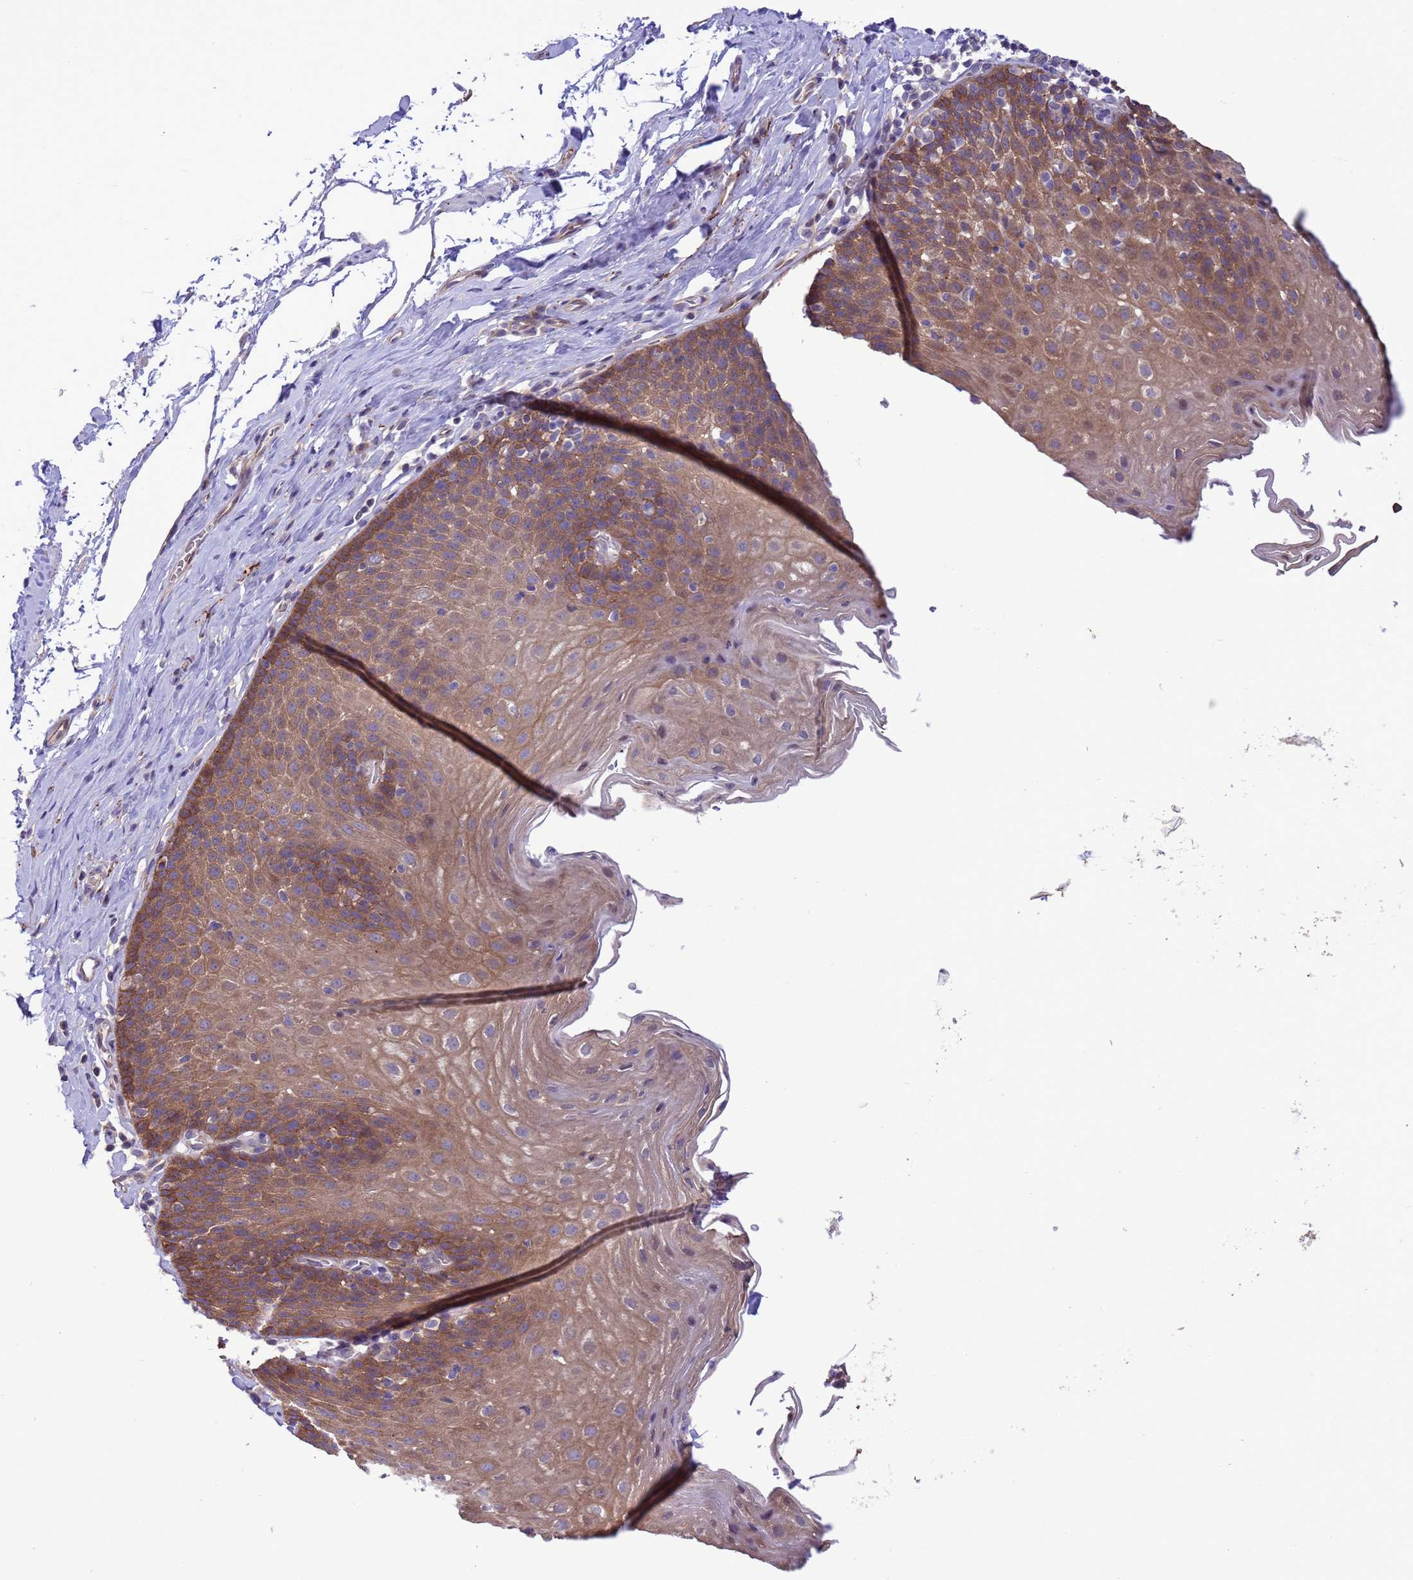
{"staining": {"intensity": "moderate", "quantity": ">75%", "location": "cytoplasmic/membranous"}, "tissue": "esophagus", "cell_type": "Squamous epithelial cells", "image_type": "normal", "snomed": [{"axis": "morphology", "description": "Normal tissue, NOS"}, {"axis": "topography", "description": "Esophagus"}], "caption": "DAB immunohistochemical staining of benign human esophagus demonstrates moderate cytoplasmic/membranous protein expression in approximately >75% of squamous epithelial cells.", "gene": "GJA10", "patient": {"sex": "female", "age": 61}}